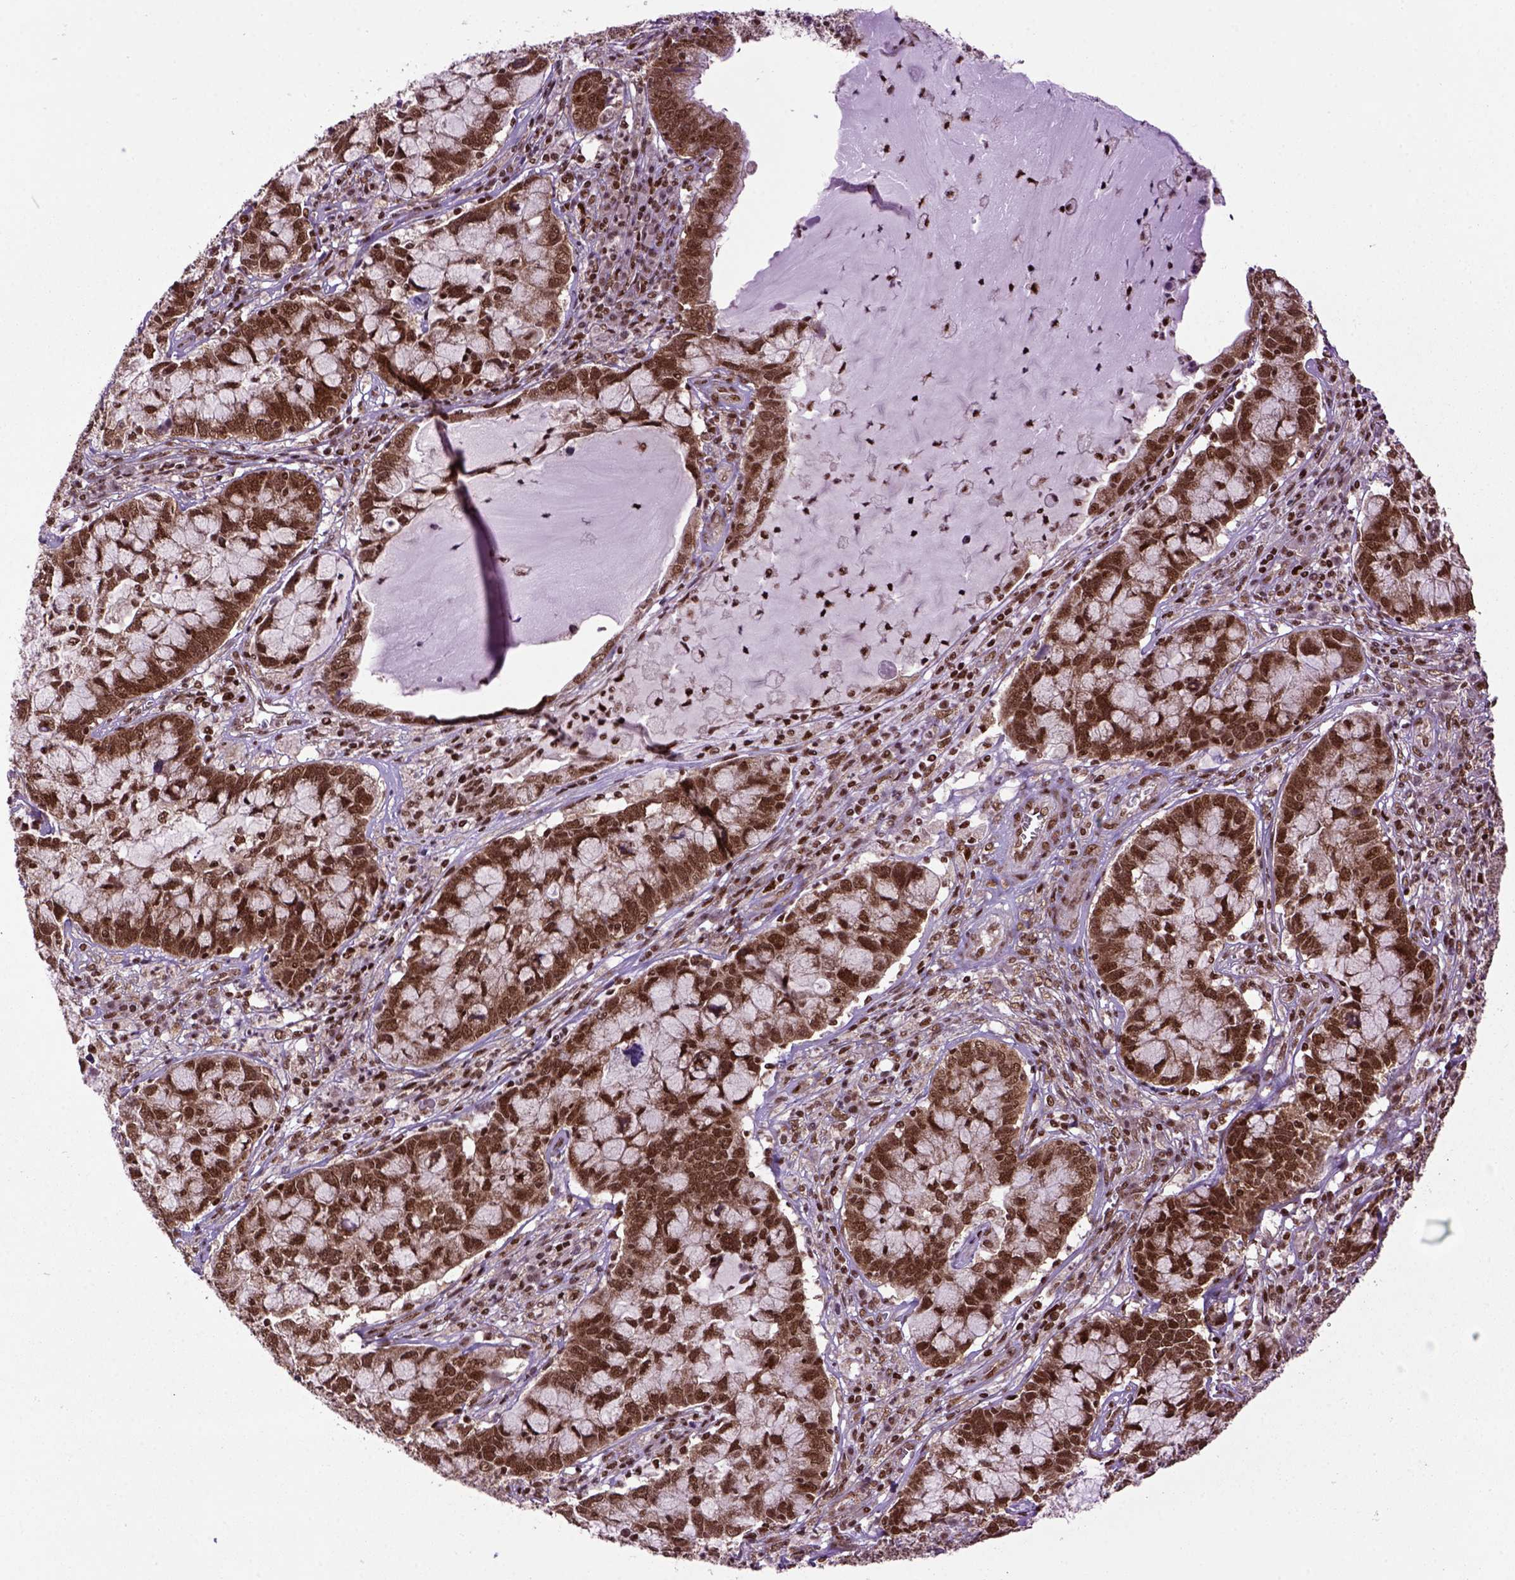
{"staining": {"intensity": "strong", "quantity": ">75%", "location": "nuclear"}, "tissue": "cervical cancer", "cell_type": "Tumor cells", "image_type": "cancer", "snomed": [{"axis": "morphology", "description": "Adenocarcinoma, NOS"}, {"axis": "topography", "description": "Cervix"}], "caption": "Cervical cancer tissue shows strong nuclear staining in about >75% of tumor cells, visualized by immunohistochemistry.", "gene": "CELF1", "patient": {"sex": "female", "age": 40}}